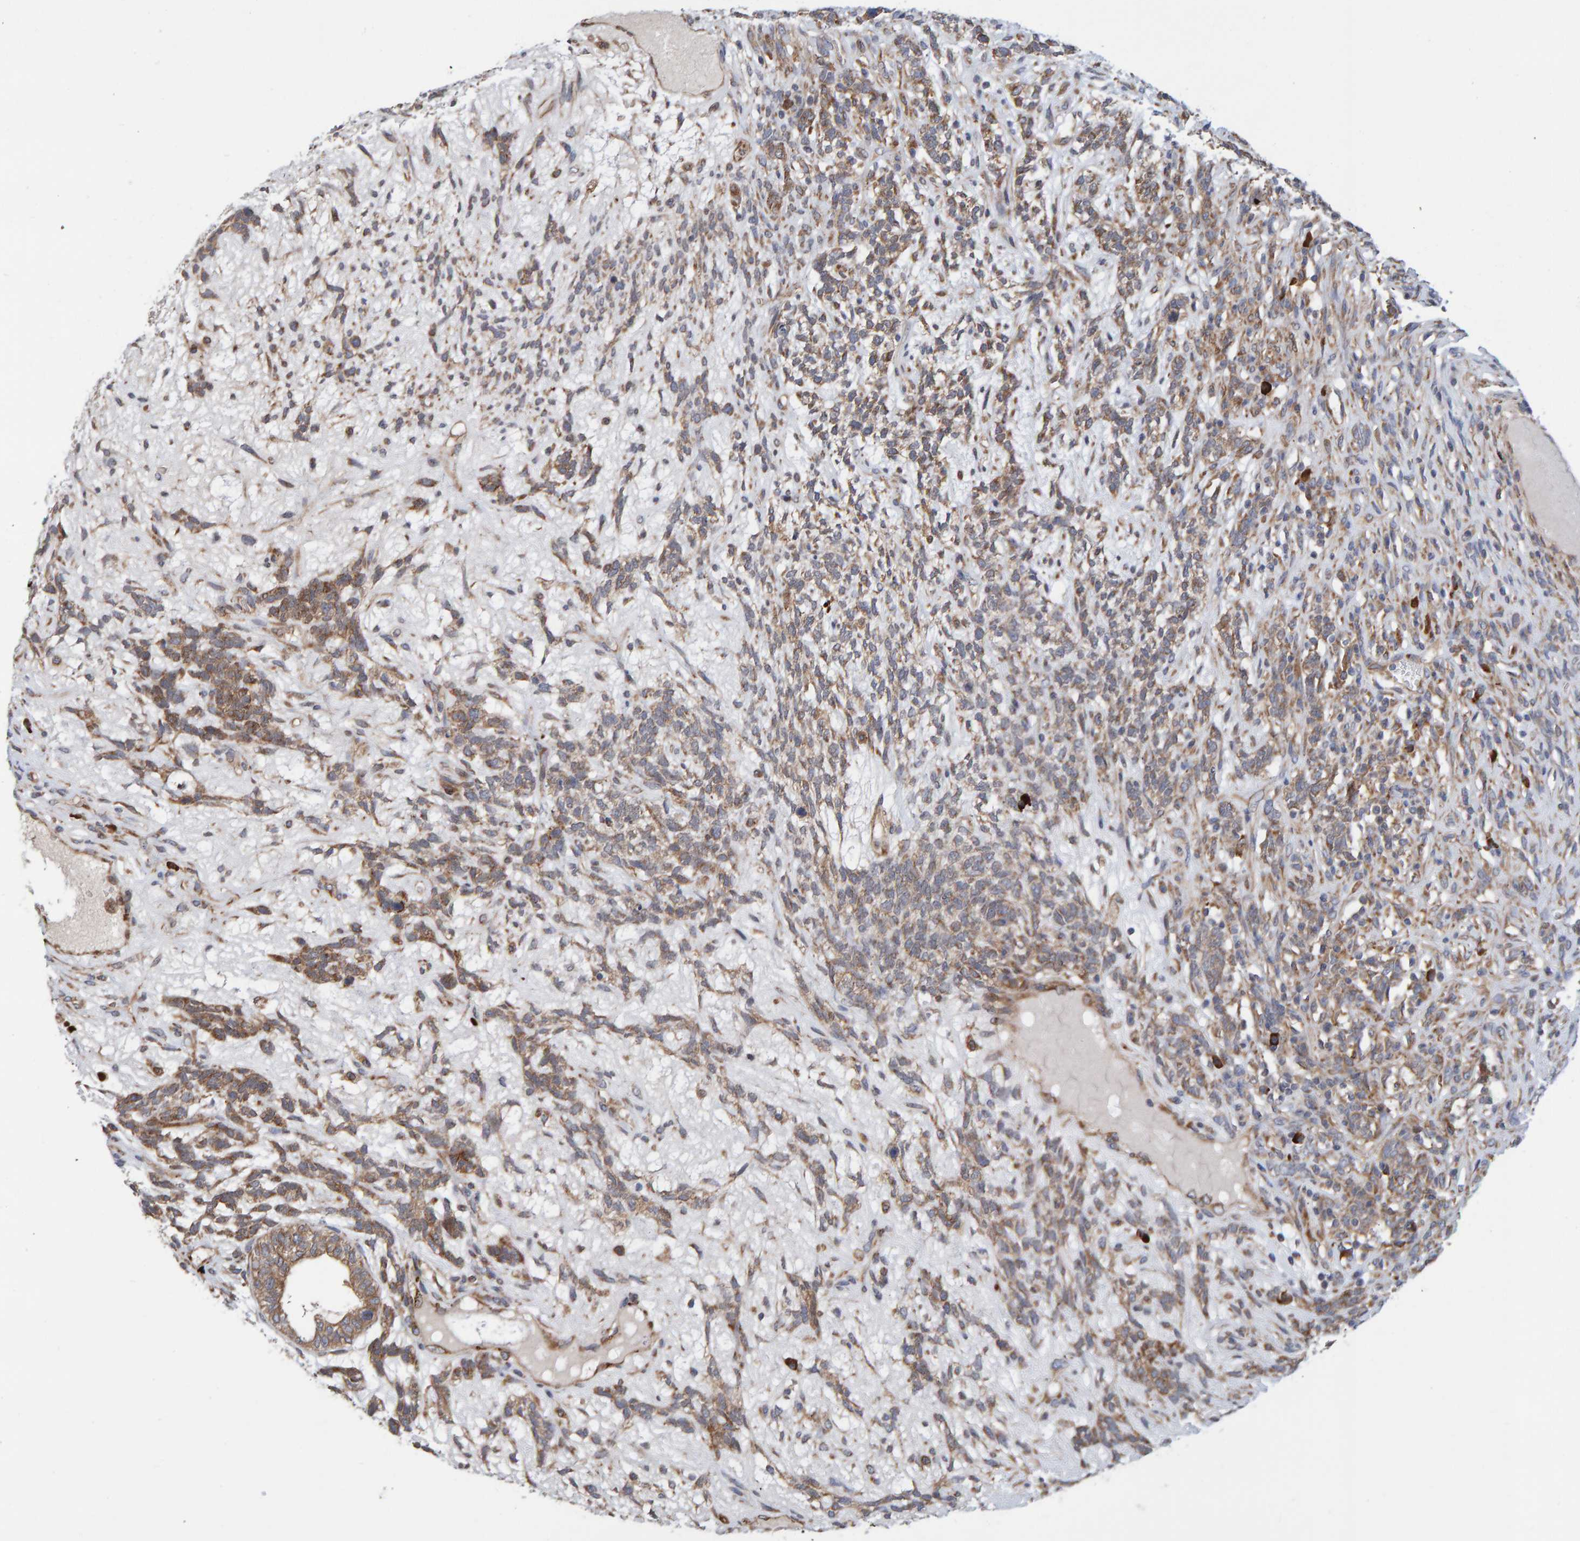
{"staining": {"intensity": "moderate", "quantity": ">75%", "location": "cytoplasmic/membranous"}, "tissue": "testis cancer", "cell_type": "Tumor cells", "image_type": "cancer", "snomed": [{"axis": "morphology", "description": "Seminoma, NOS"}, {"axis": "topography", "description": "Testis"}], "caption": "The image displays a brown stain indicating the presence of a protein in the cytoplasmic/membranous of tumor cells in testis cancer (seminoma).", "gene": "KIAA0753", "patient": {"sex": "male", "age": 28}}